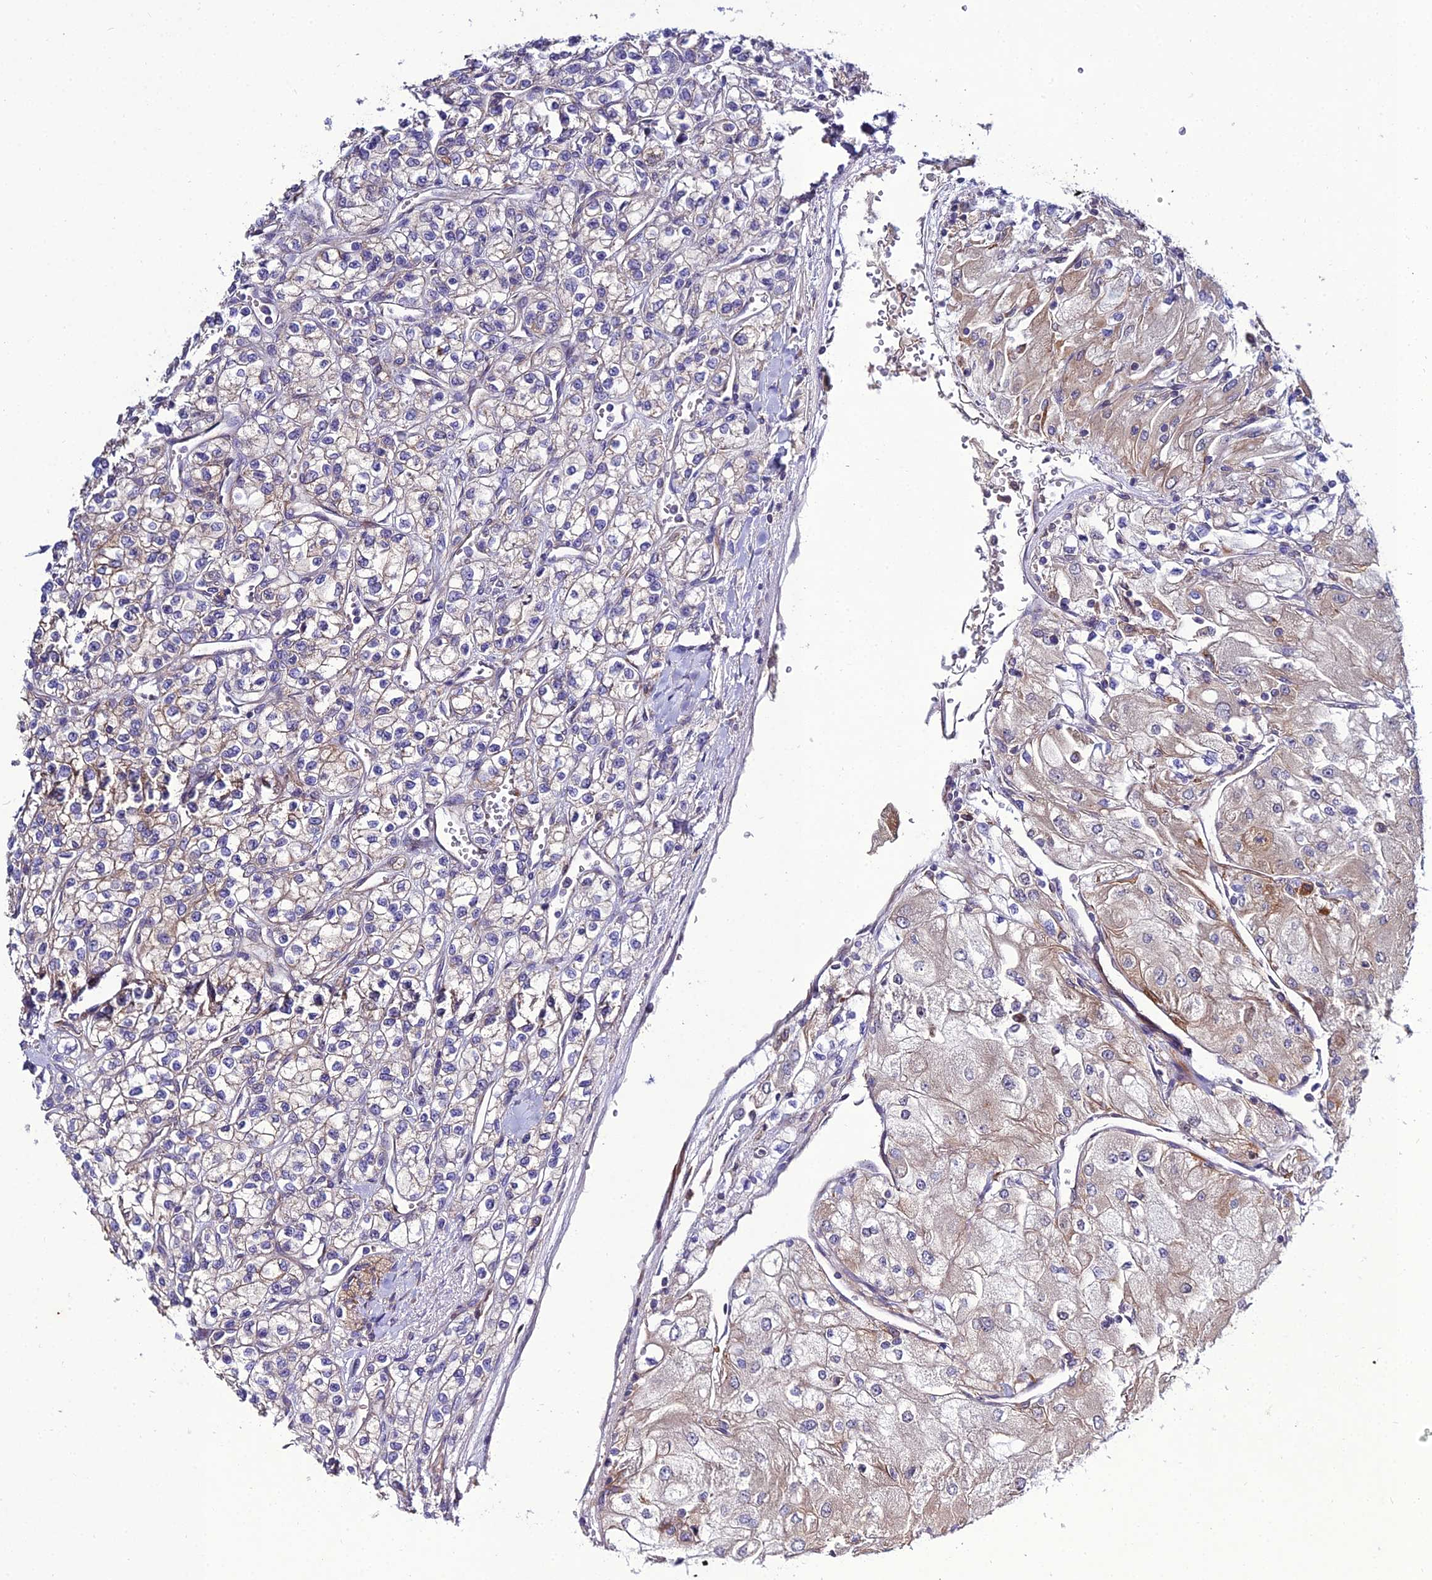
{"staining": {"intensity": "weak", "quantity": "25%-75%", "location": "cytoplasmic/membranous"}, "tissue": "renal cancer", "cell_type": "Tumor cells", "image_type": "cancer", "snomed": [{"axis": "morphology", "description": "Adenocarcinoma, NOS"}, {"axis": "topography", "description": "Kidney"}], "caption": "The micrograph exhibits a brown stain indicating the presence of a protein in the cytoplasmic/membranous of tumor cells in renal adenocarcinoma. Nuclei are stained in blue.", "gene": "ARL6IP1", "patient": {"sex": "male", "age": 80}}